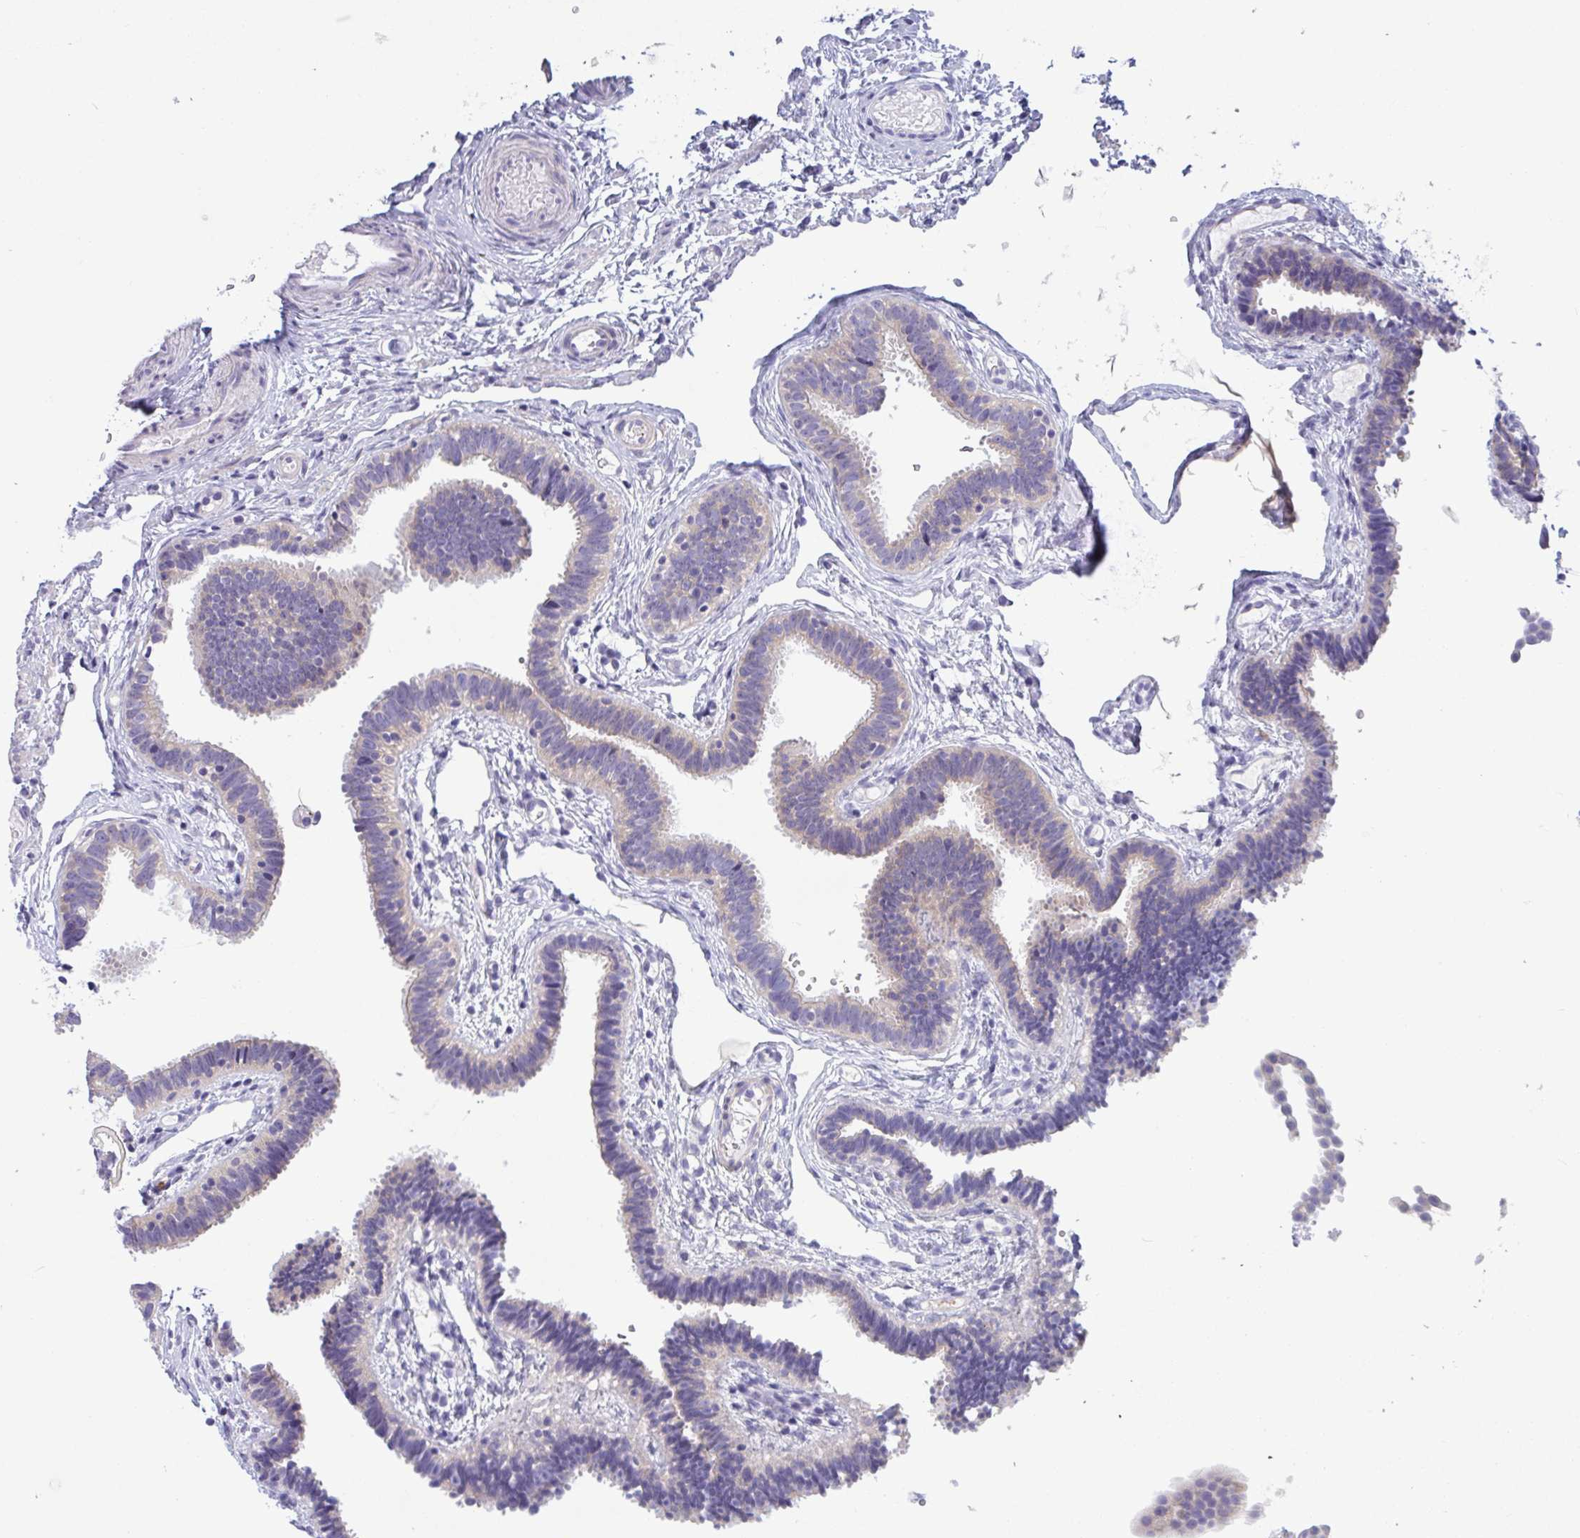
{"staining": {"intensity": "negative", "quantity": "none", "location": "none"}, "tissue": "fallopian tube", "cell_type": "Glandular cells", "image_type": "normal", "snomed": [{"axis": "morphology", "description": "Normal tissue, NOS"}, {"axis": "topography", "description": "Fallopian tube"}], "caption": "Immunohistochemistry (IHC) histopathology image of unremarkable human fallopian tube stained for a protein (brown), which reveals no expression in glandular cells.", "gene": "OXLD1", "patient": {"sex": "female", "age": 37}}